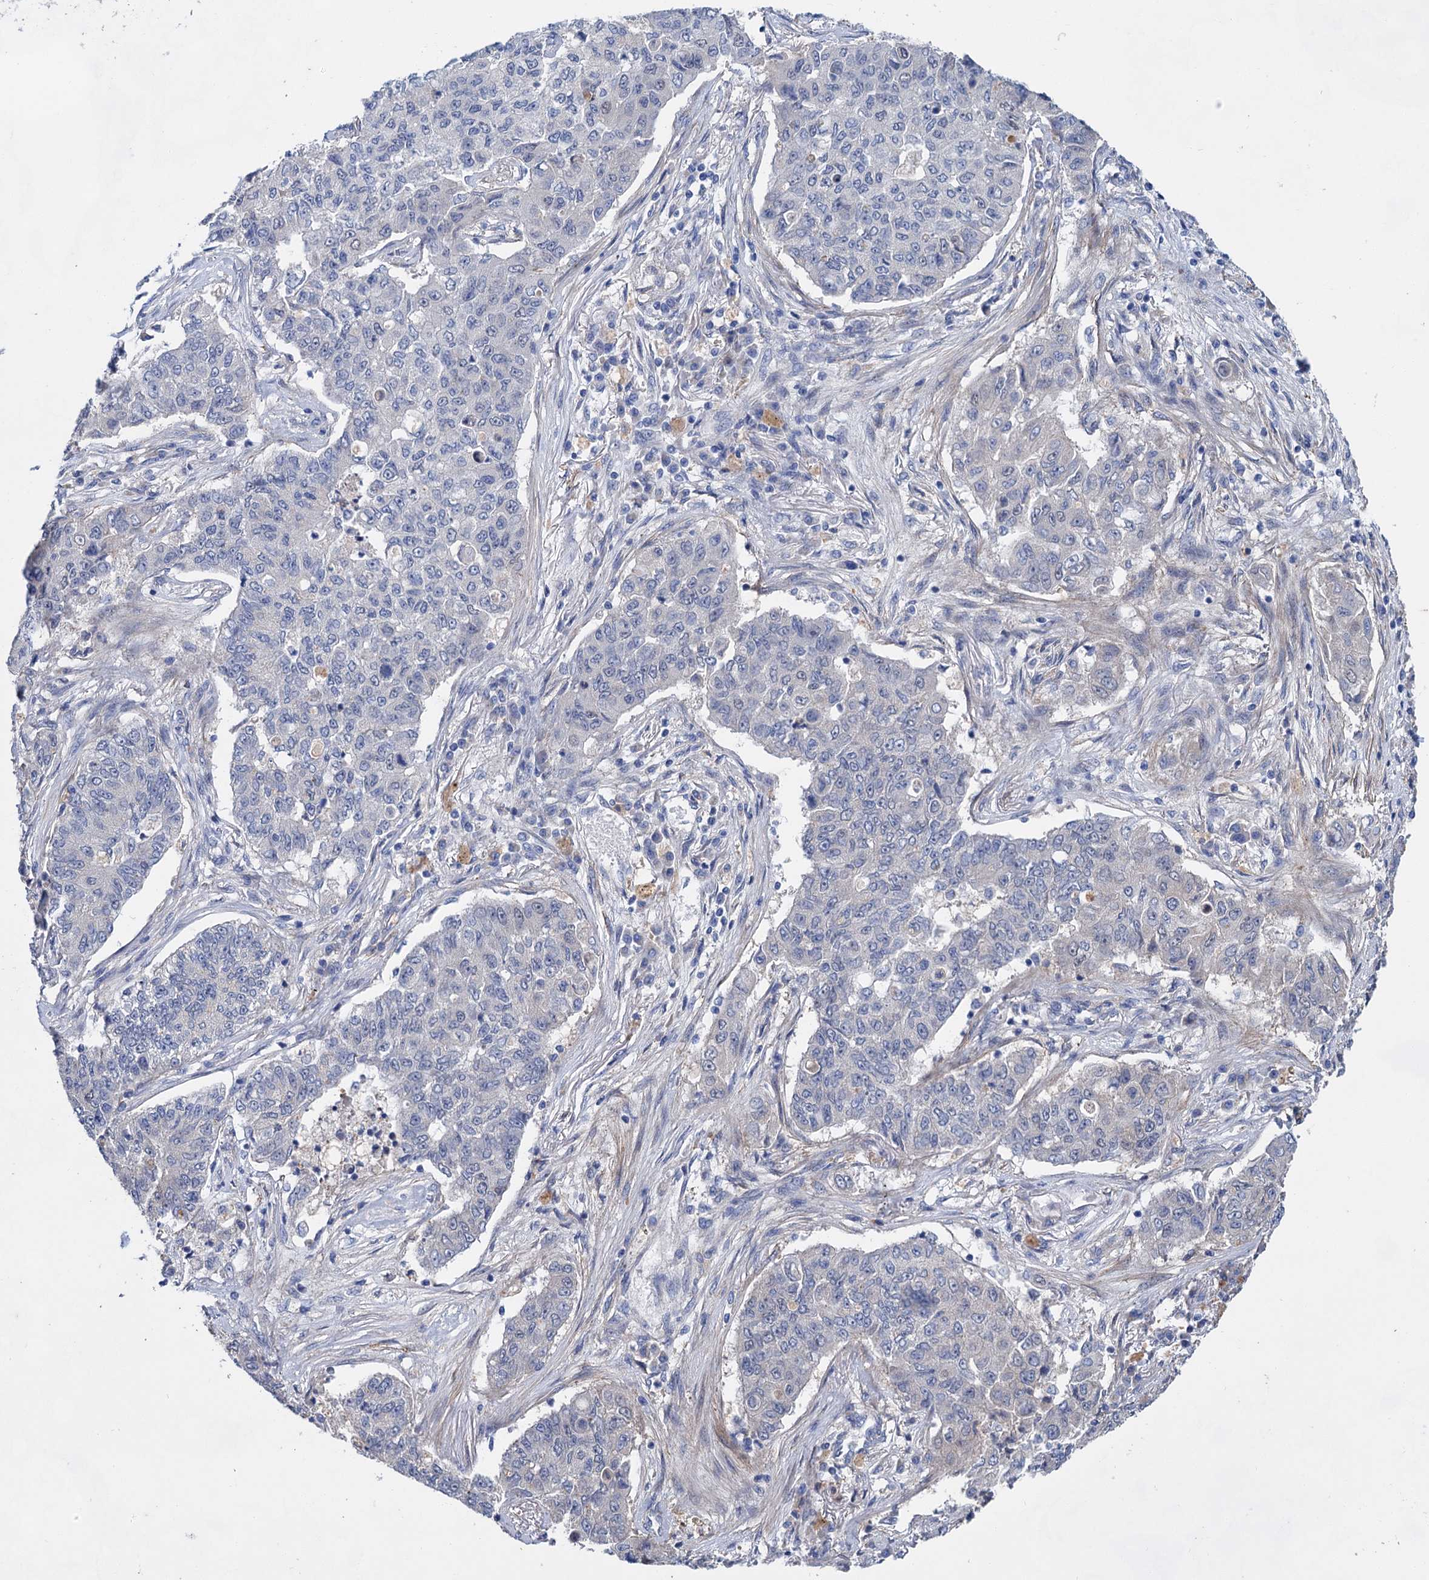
{"staining": {"intensity": "negative", "quantity": "none", "location": "none"}, "tissue": "lung cancer", "cell_type": "Tumor cells", "image_type": "cancer", "snomed": [{"axis": "morphology", "description": "Squamous cell carcinoma, NOS"}, {"axis": "topography", "description": "Lung"}], "caption": "This image is of squamous cell carcinoma (lung) stained with immunohistochemistry to label a protein in brown with the nuclei are counter-stained blue. There is no expression in tumor cells.", "gene": "GPR155", "patient": {"sex": "male", "age": 74}}